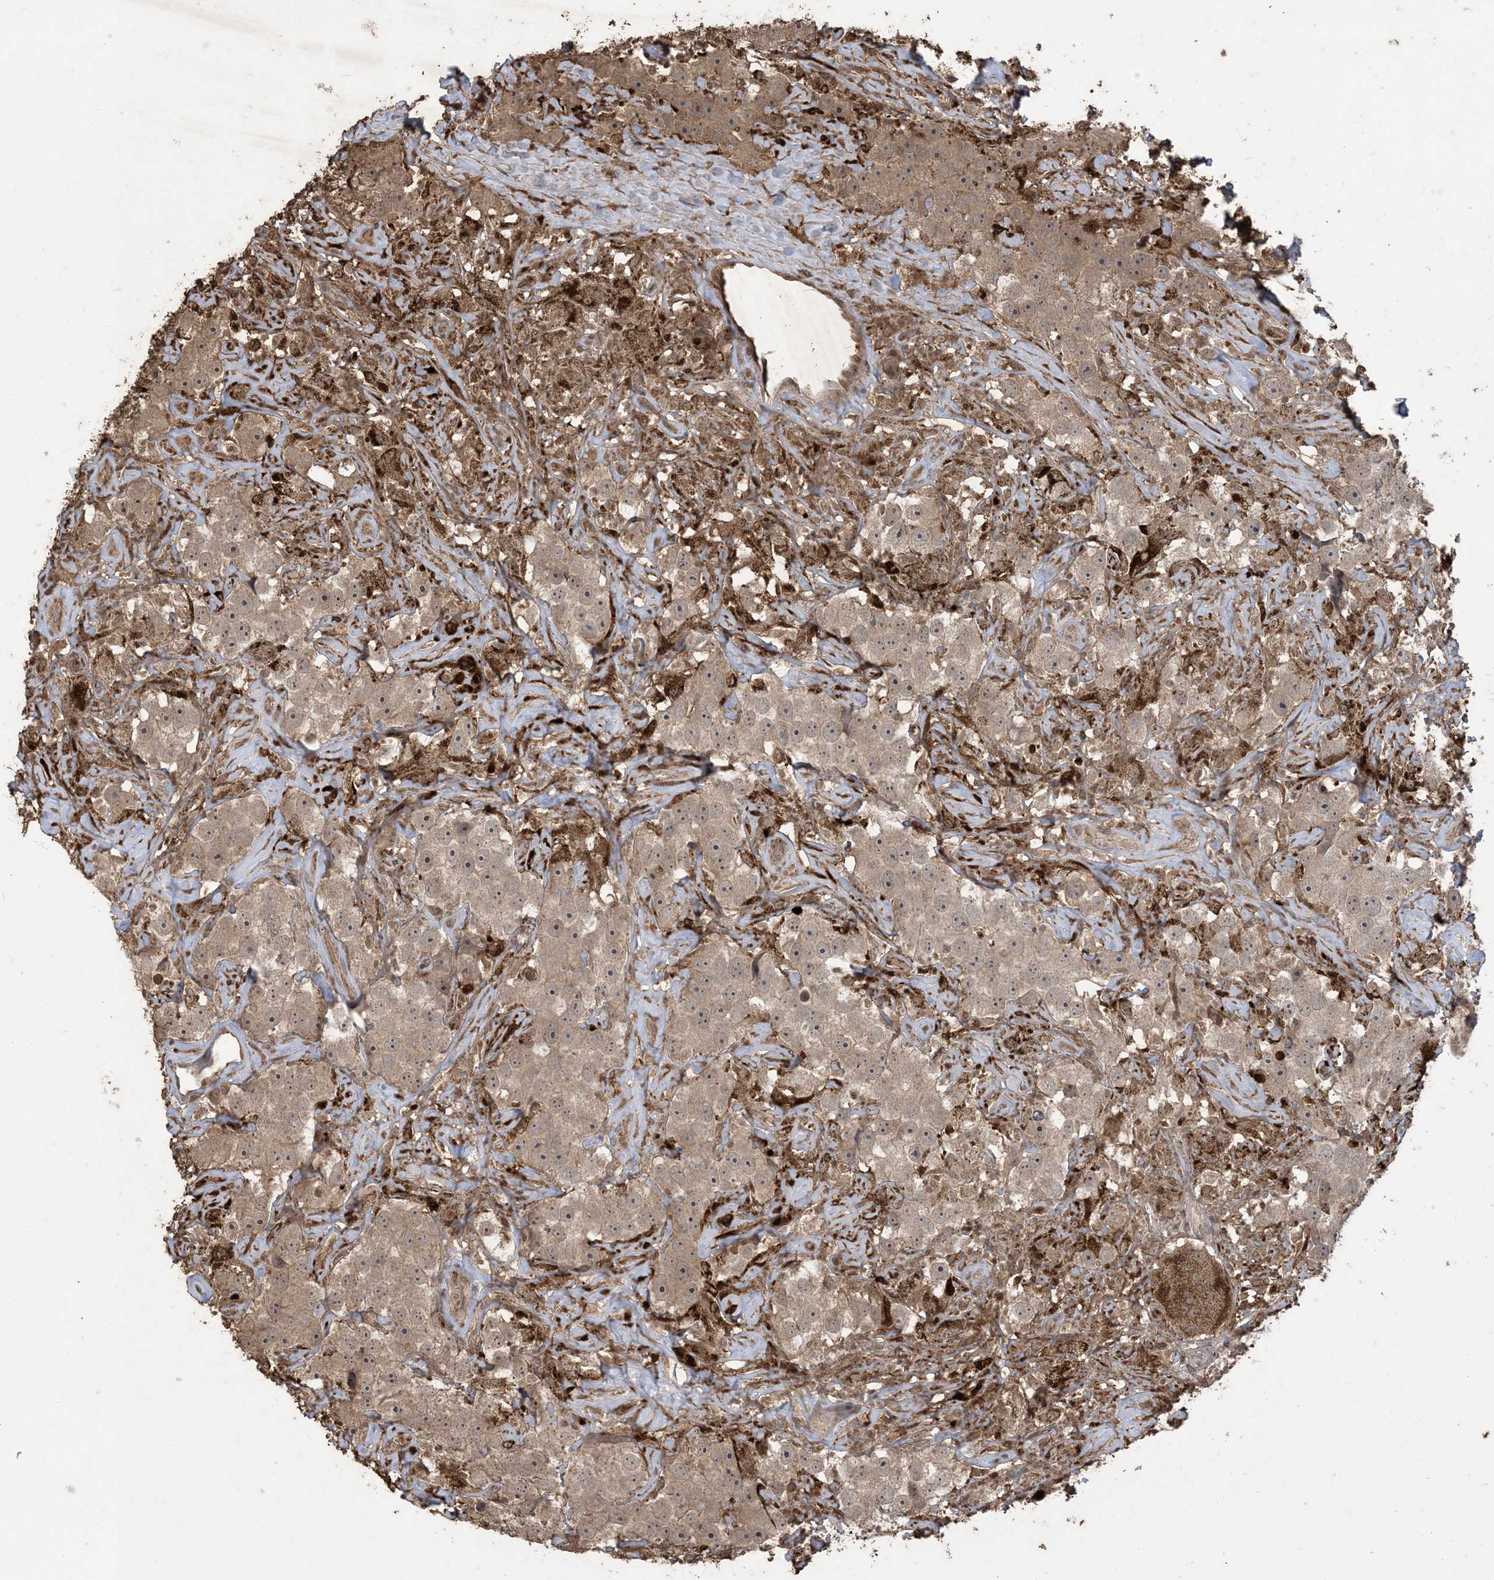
{"staining": {"intensity": "weak", "quantity": ">75%", "location": "cytoplasmic/membranous"}, "tissue": "testis cancer", "cell_type": "Tumor cells", "image_type": "cancer", "snomed": [{"axis": "morphology", "description": "Seminoma, NOS"}, {"axis": "topography", "description": "Testis"}], "caption": "DAB immunohistochemical staining of human testis cancer (seminoma) shows weak cytoplasmic/membranous protein positivity in about >75% of tumor cells.", "gene": "EFCAB8", "patient": {"sex": "male", "age": 49}}